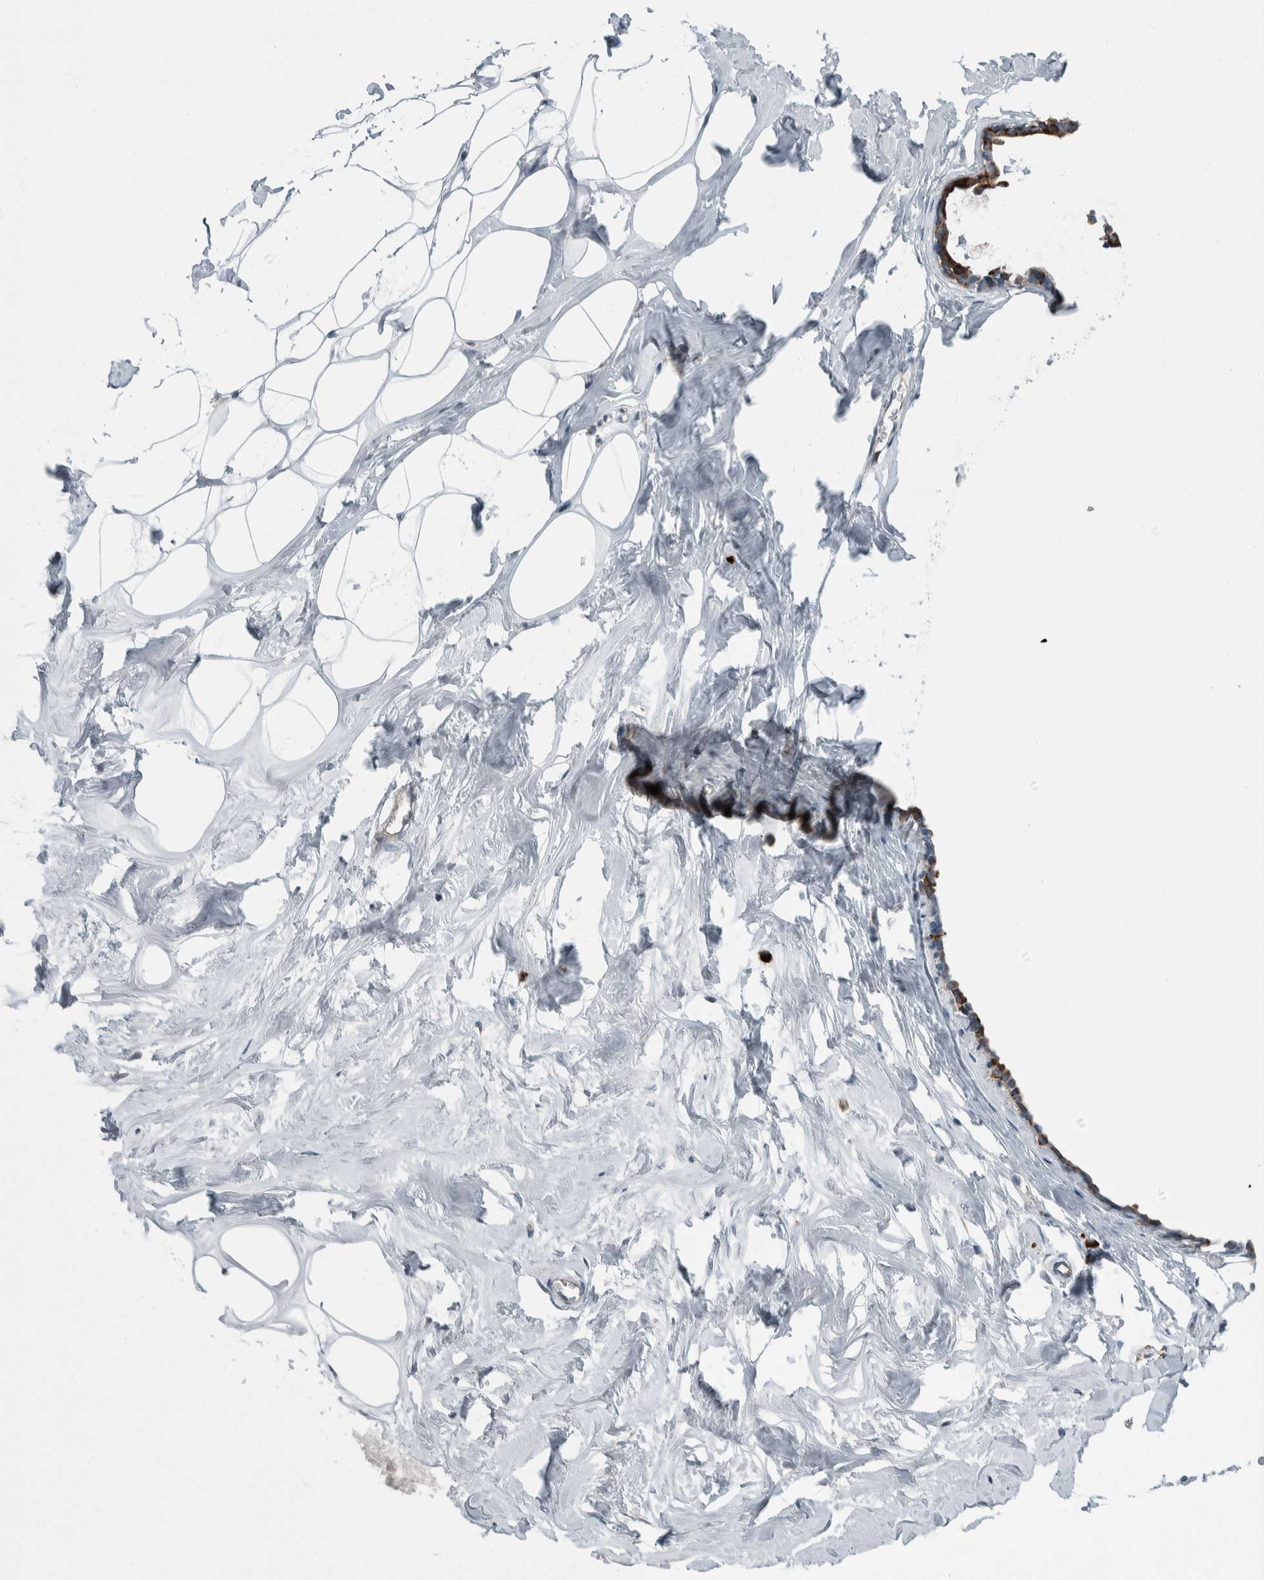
{"staining": {"intensity": "negative", "quantity": "none", "location": "none"}, "tissue": "adipose tissue", "cell_type": "Adipocytes", "image_type": "normal", "snomed": [{"axis": "morphology", "description": "Normal tissue, NOS"}, {"axis": "morphology", "description": "Fibrosis, NOS"}, {"axis": "topography", "description": "Breast"}, {"axis": "topography", "description": "Adipose tissue"}], "caption": "Adipocytes show no significant protein expression in benign adipose tissue. (DAB IHC with hematoxylin counter stain).", "gene": "USP25", "patient": {"sex": "female", "age": 39}}